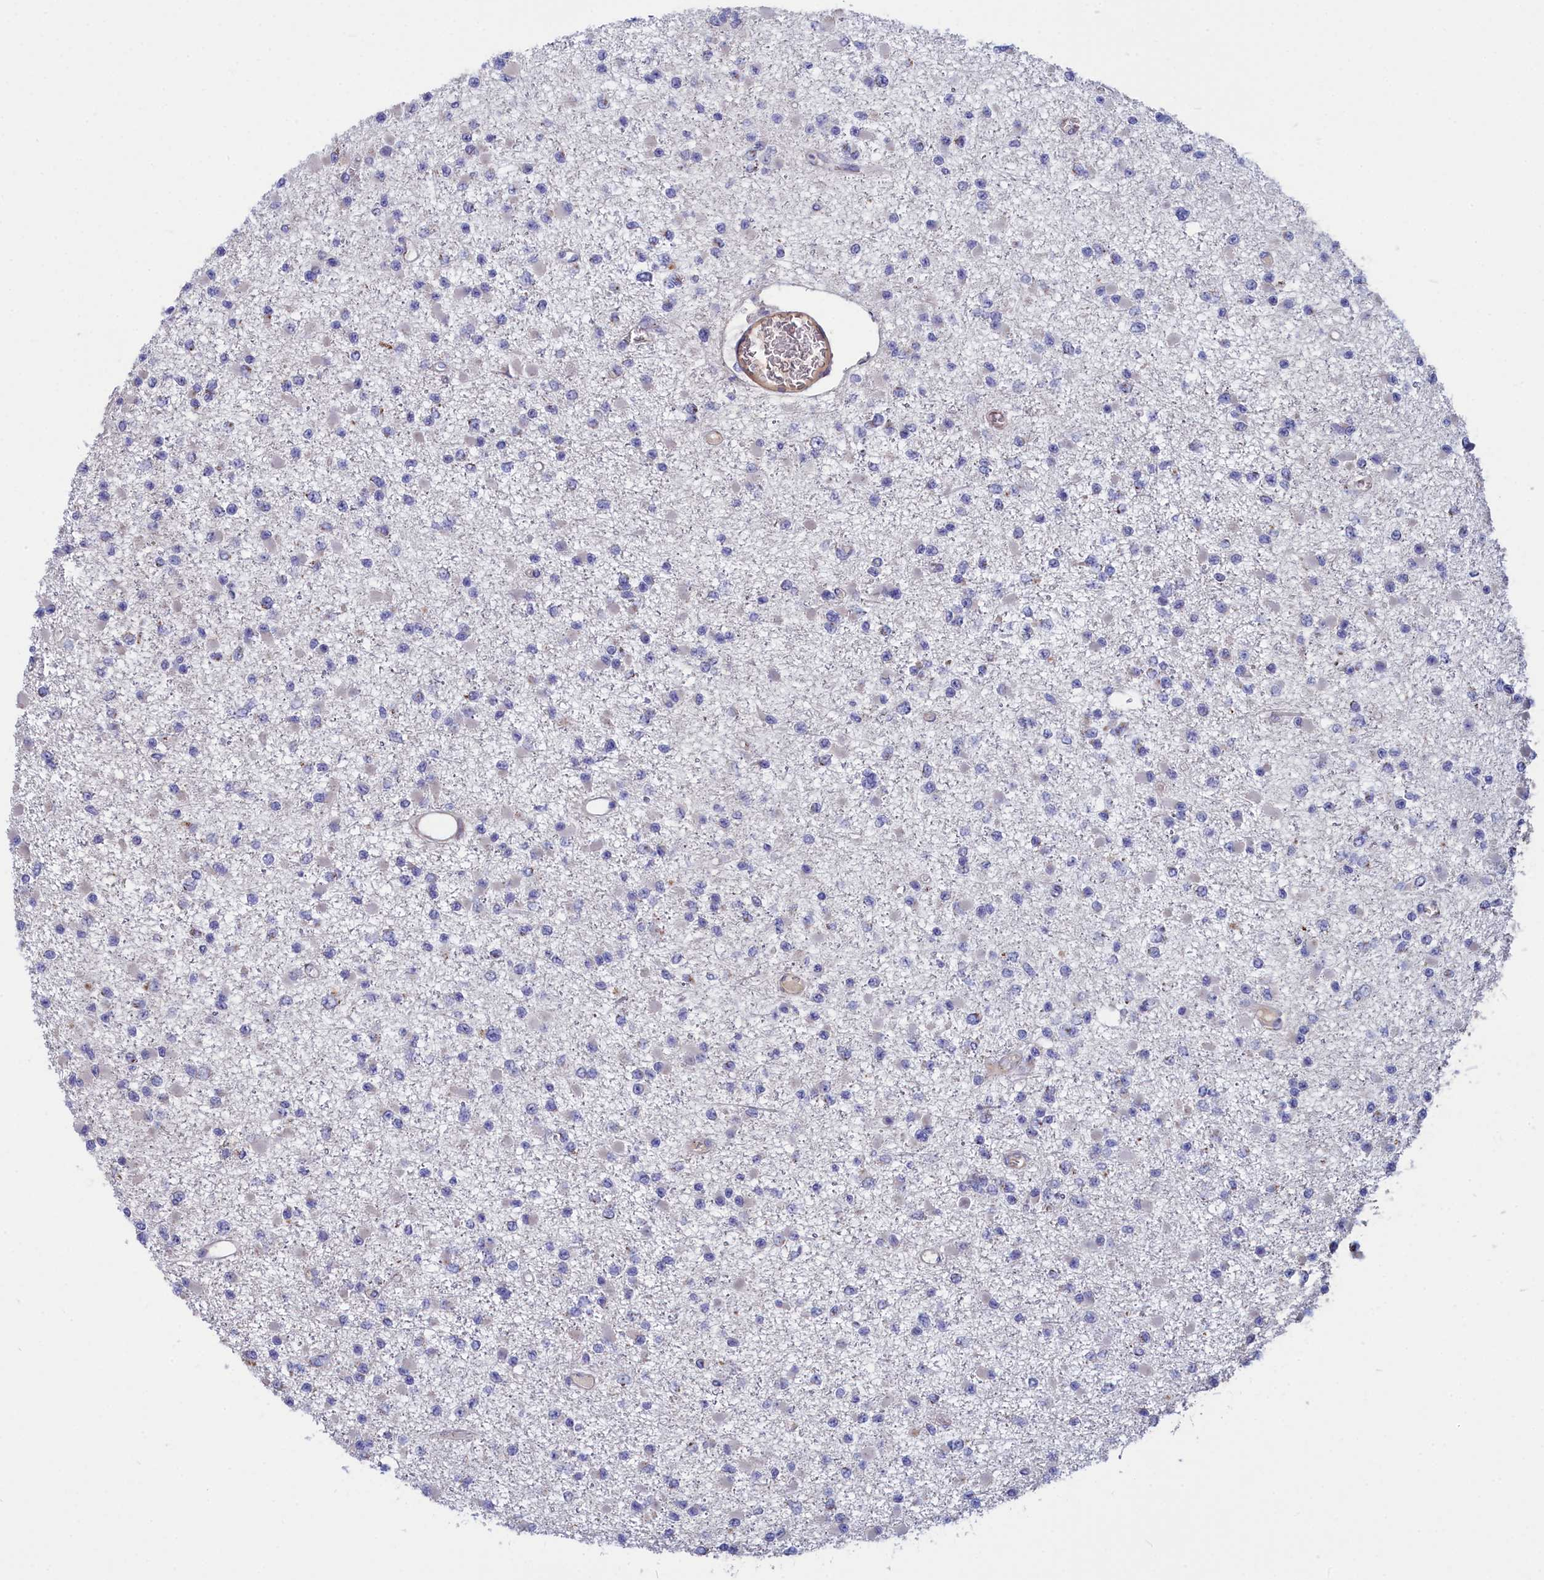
{"staining": {"intensity": "negative", "quantity": "none", "location": "none"}, "tissue": "glioma", "cell_type": "Tumor cells", "image_type": "cancer", "snomed": [{"axis": "morphology", "description": "Glioma, malignant, Low grade"}, {"axis": "topography", "description": "Brain"}], "caption": "Malignant low-grade glioma was stained to show a protein in brown. There is no significant staining in tumor cells. The staining was performed using DAB (3,3'-diaminobenzidine) to visualize the protein expression in brown, while the nuclei were stained in blue with hematoxylin (Magnification: 20x).", "gene": "TUBGCP4", "patient": {"sex": "female", "age": 22}}